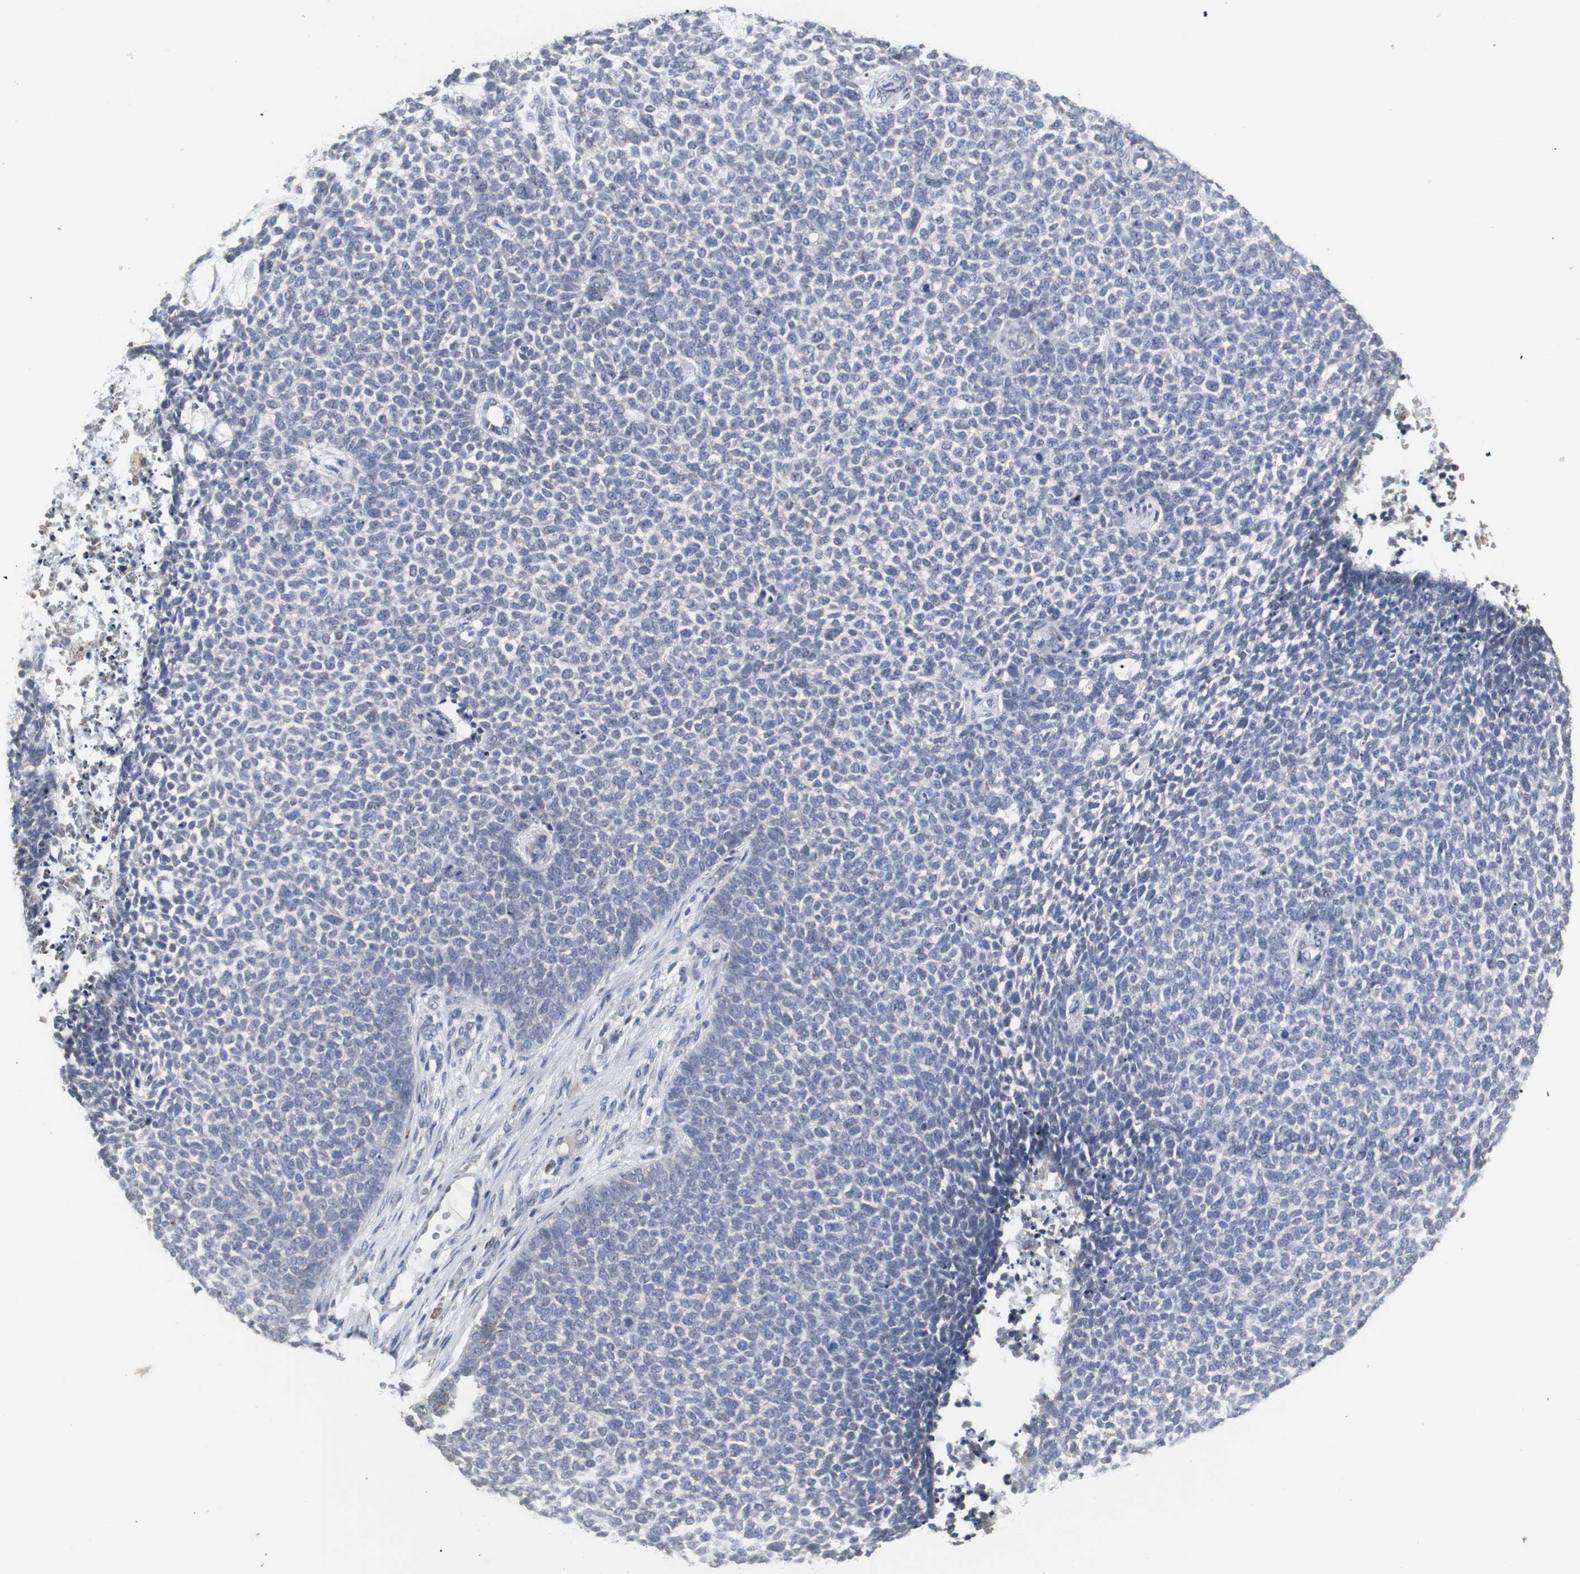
{"staining": {"intensity": "negative", "quantity": "none", "location": "none"}, "tissue": "skin cancer", "cell_type": "Tumor cells", "image_type": "cancer", "snomed": [{"axis": "morphology", "description": "Basal cell carcinoma"}, {"axis": "topography", "description": "Skin"}], "caption": "Basal cell carcinoma (skin) was stained to show a protein in brown. There is no significant positivity in tumor cells.", "gene": "ACAA1", "patient": {"sex": "female", "age": 84}}